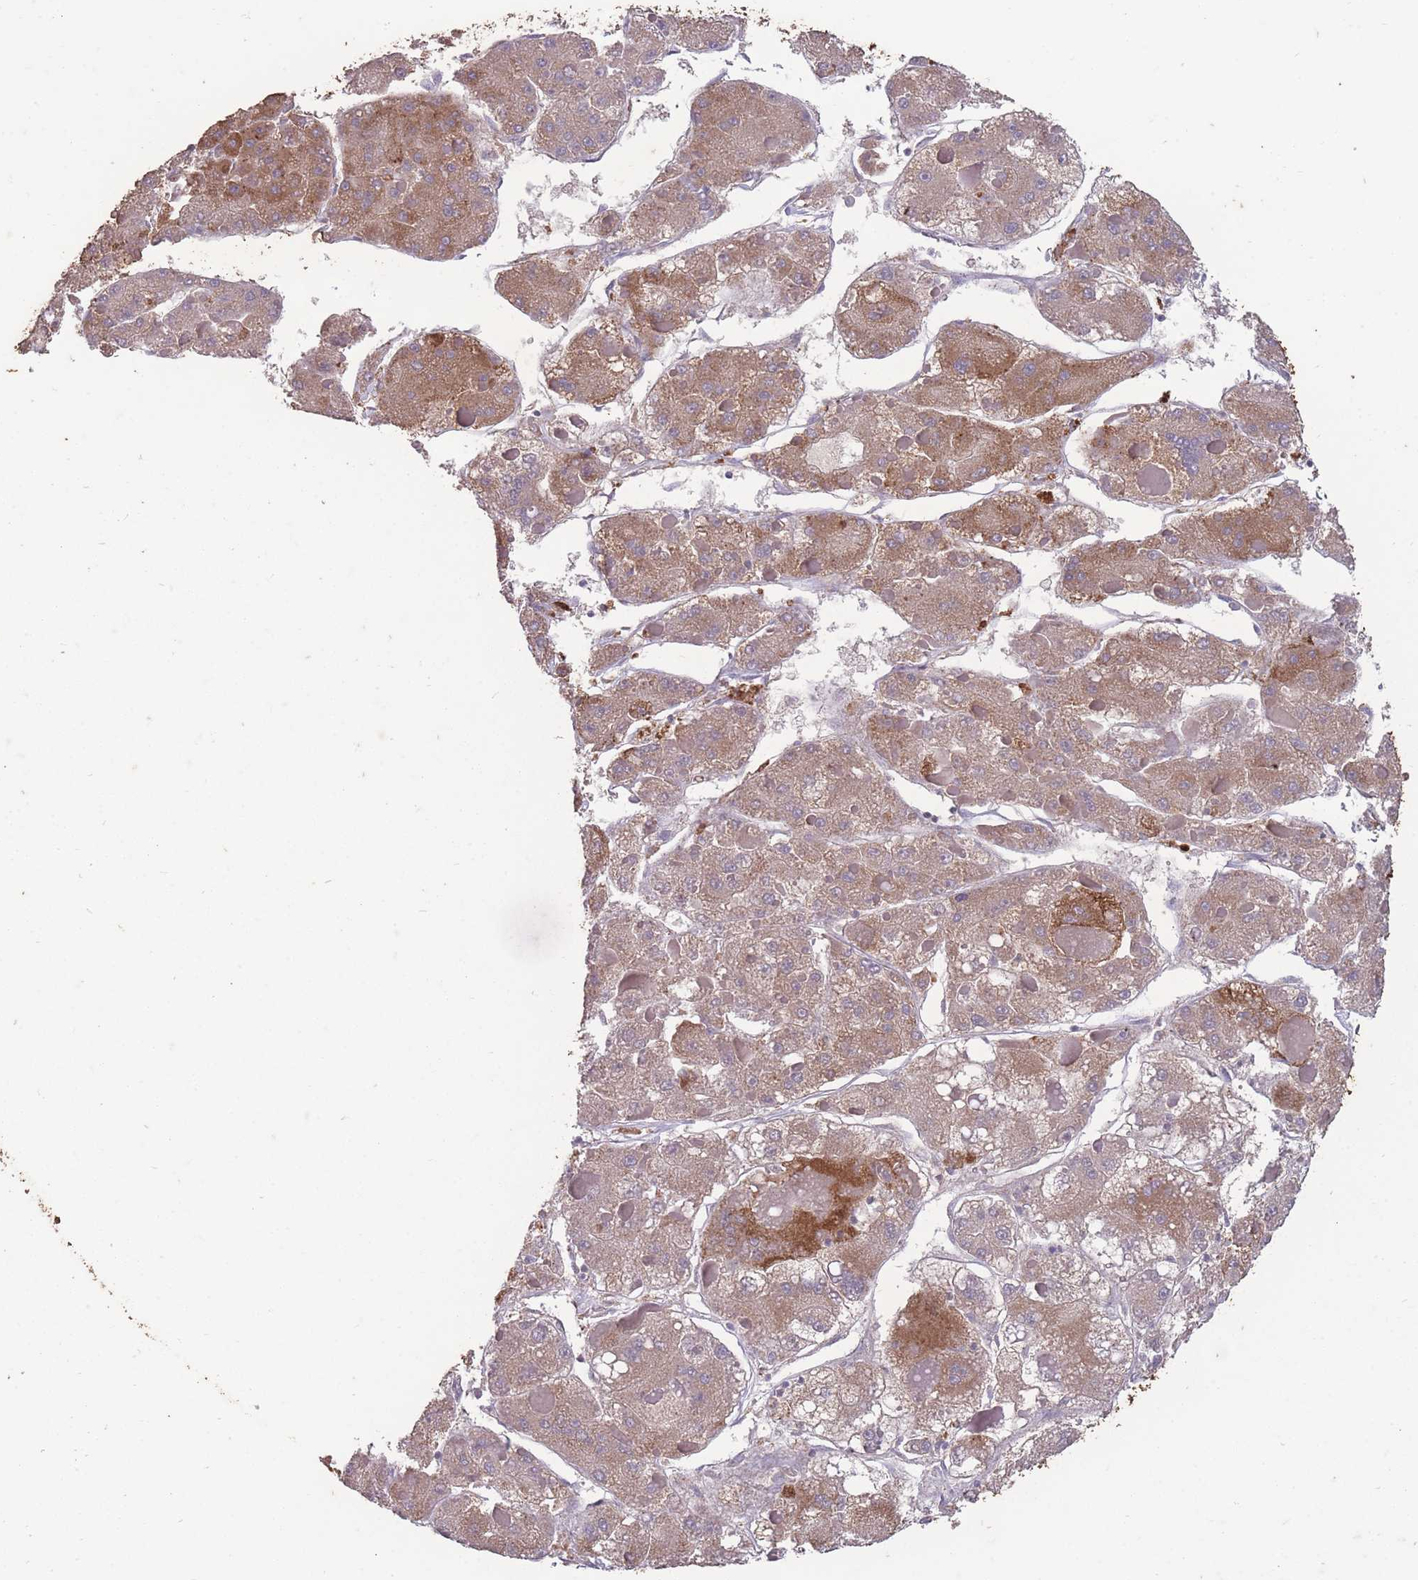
{"staining": {"intensity": "moderate", "quantity": ">75%", "location": "cytoplasmic/membranous"}, "tissue": "liver cancer", "cell_type": "Tumor cells", "image_type": "cancer", "snomed": [{"axis": "morphology", "description": "Carcinoma, Hepatocellular, NOS"}, {"axis": "topography", "description": "Liver"}], "caption": "Tumor cells demonstrate medium levels of moderate cytoplasmic/membranous expression in about >75% of cells in hepatocellular carcinoma (liver).", "gene": "STIM2", "patient": {"sex": "female", "age": 73}}